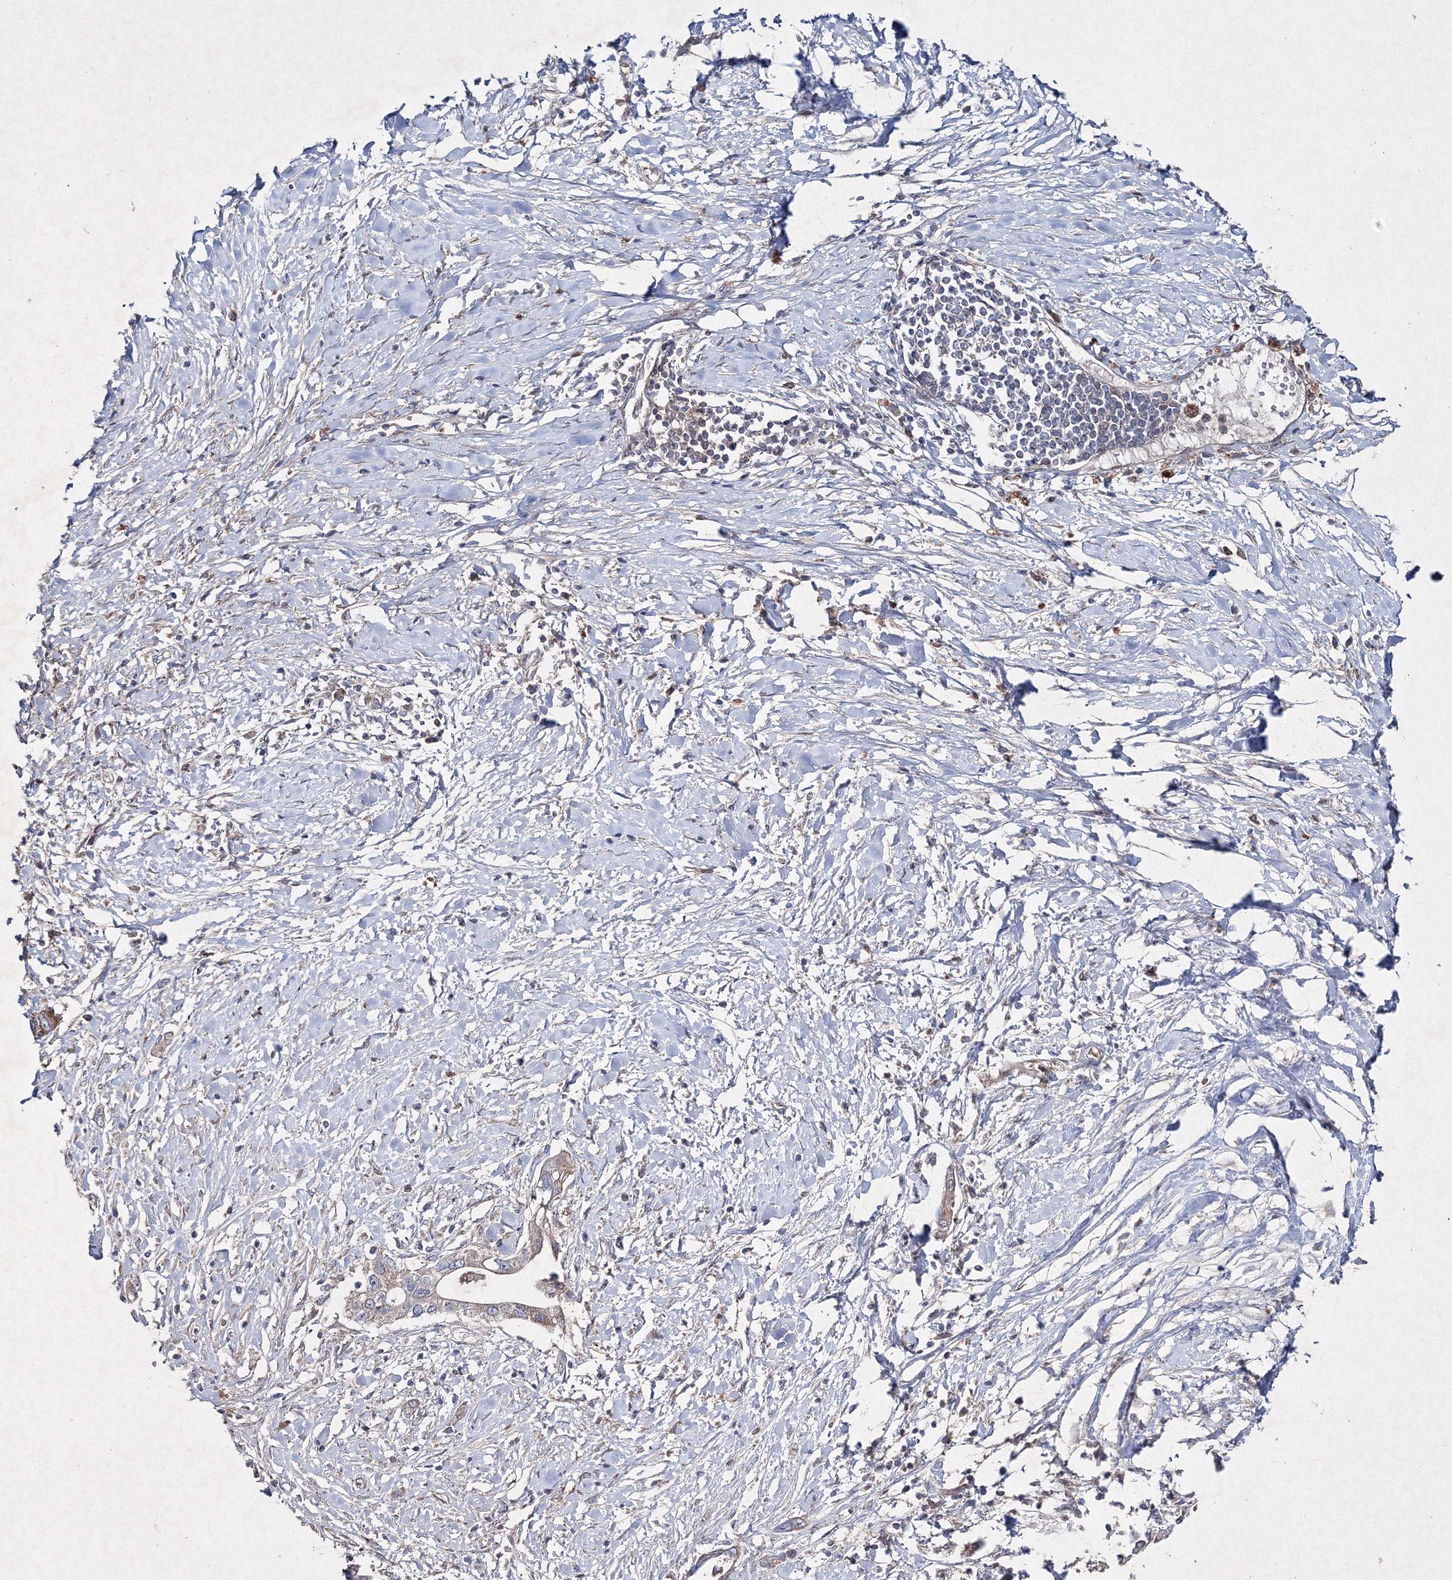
{"staining": {"intensity": "moderate", "quantity": "25%-75%", "location": "cytoplasmic/membranous"}, "tissue": "pancreatic cancer", "cell_type": "Tumor cells", "image_type": "cancer", "snomed": [{"axis": "morphology", "description": "Normal tissue, NOS"}, {"axis": "morphology", "description": "Adenocarcinoma, NOS"}, {"axis": "topography", "description": "Pancreas"}, {"axis": "topography", "description": "Peripheral nerve tissue"}], "caption": "Immunohistochemical staining of human pancreatic adenocarcinoma shows medium levels of moderate cytoplasmic/membranous protein positivity in approximately 25%-75% of tumor cells.", "gene": "GFM1", "patient": {"sex": "male", "age": 59}}